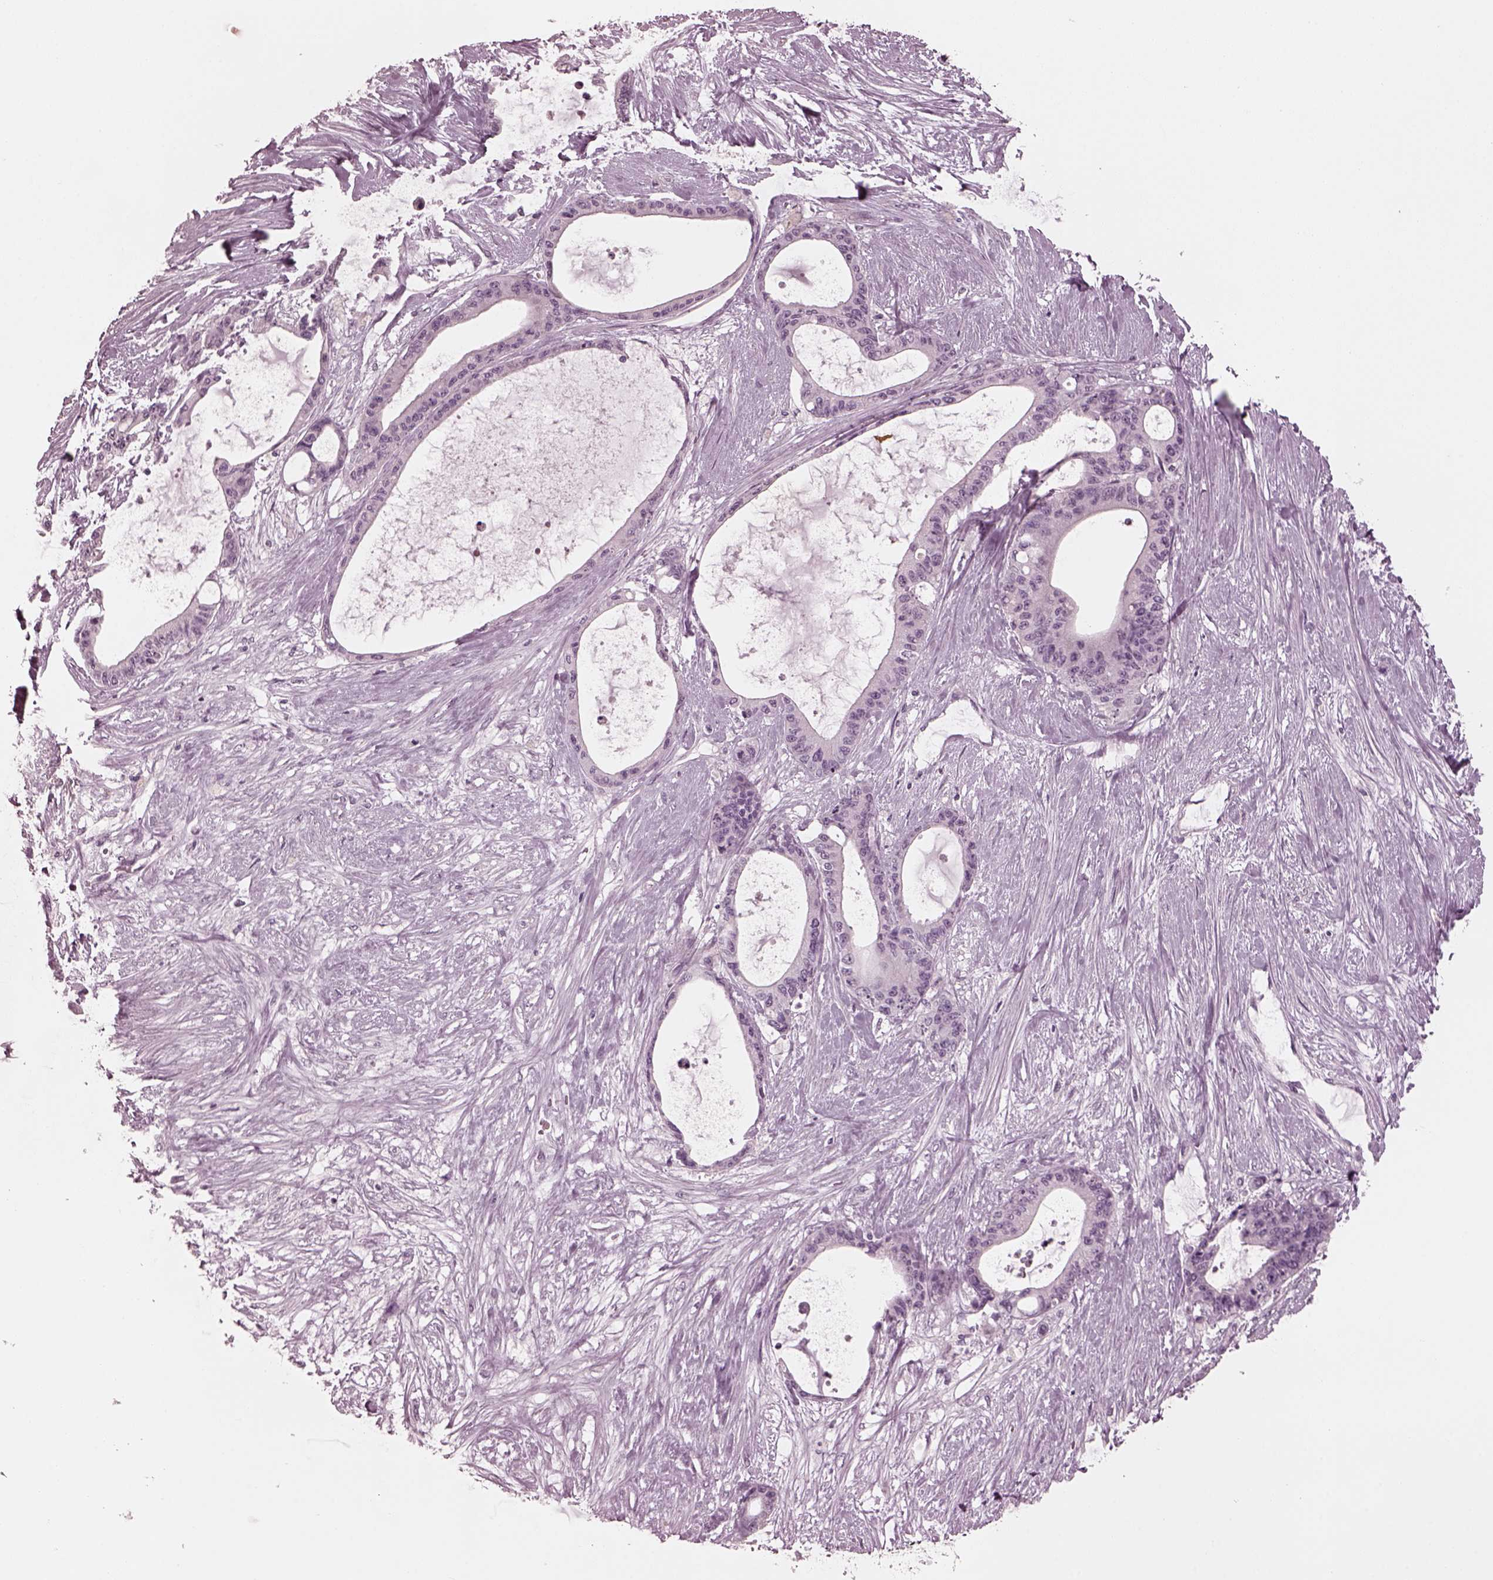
{"staining": {"intensity": "negative", "quantity": "none", "location": "none"}, "tissue": "liver cancer", "cell_type": "Tumor cells", "image_type": "cancer", "snomed": [{"axis": "morphology", "description": "Normal tissue, NOS"}, {"axis": "morphology", "description": "Cholangiocarcinoma"}, {"axis": "topography", "description": "Liver"}, {"axis": "topography", "description": "Peripheral nerve tissue"}], "caption": "Liver cholangiocarcinoma was stained to show a protein in brown. There is no significant positivity in tumor cells. (Stains: DAB (3,3'-diaminobenzidine) immunohistochemistry with hematoxylin counter stain, Microscopy: brightfield microscopy at high magnification).", "gene": "CGA", "patient": {"sex": "female", "age": 73}}